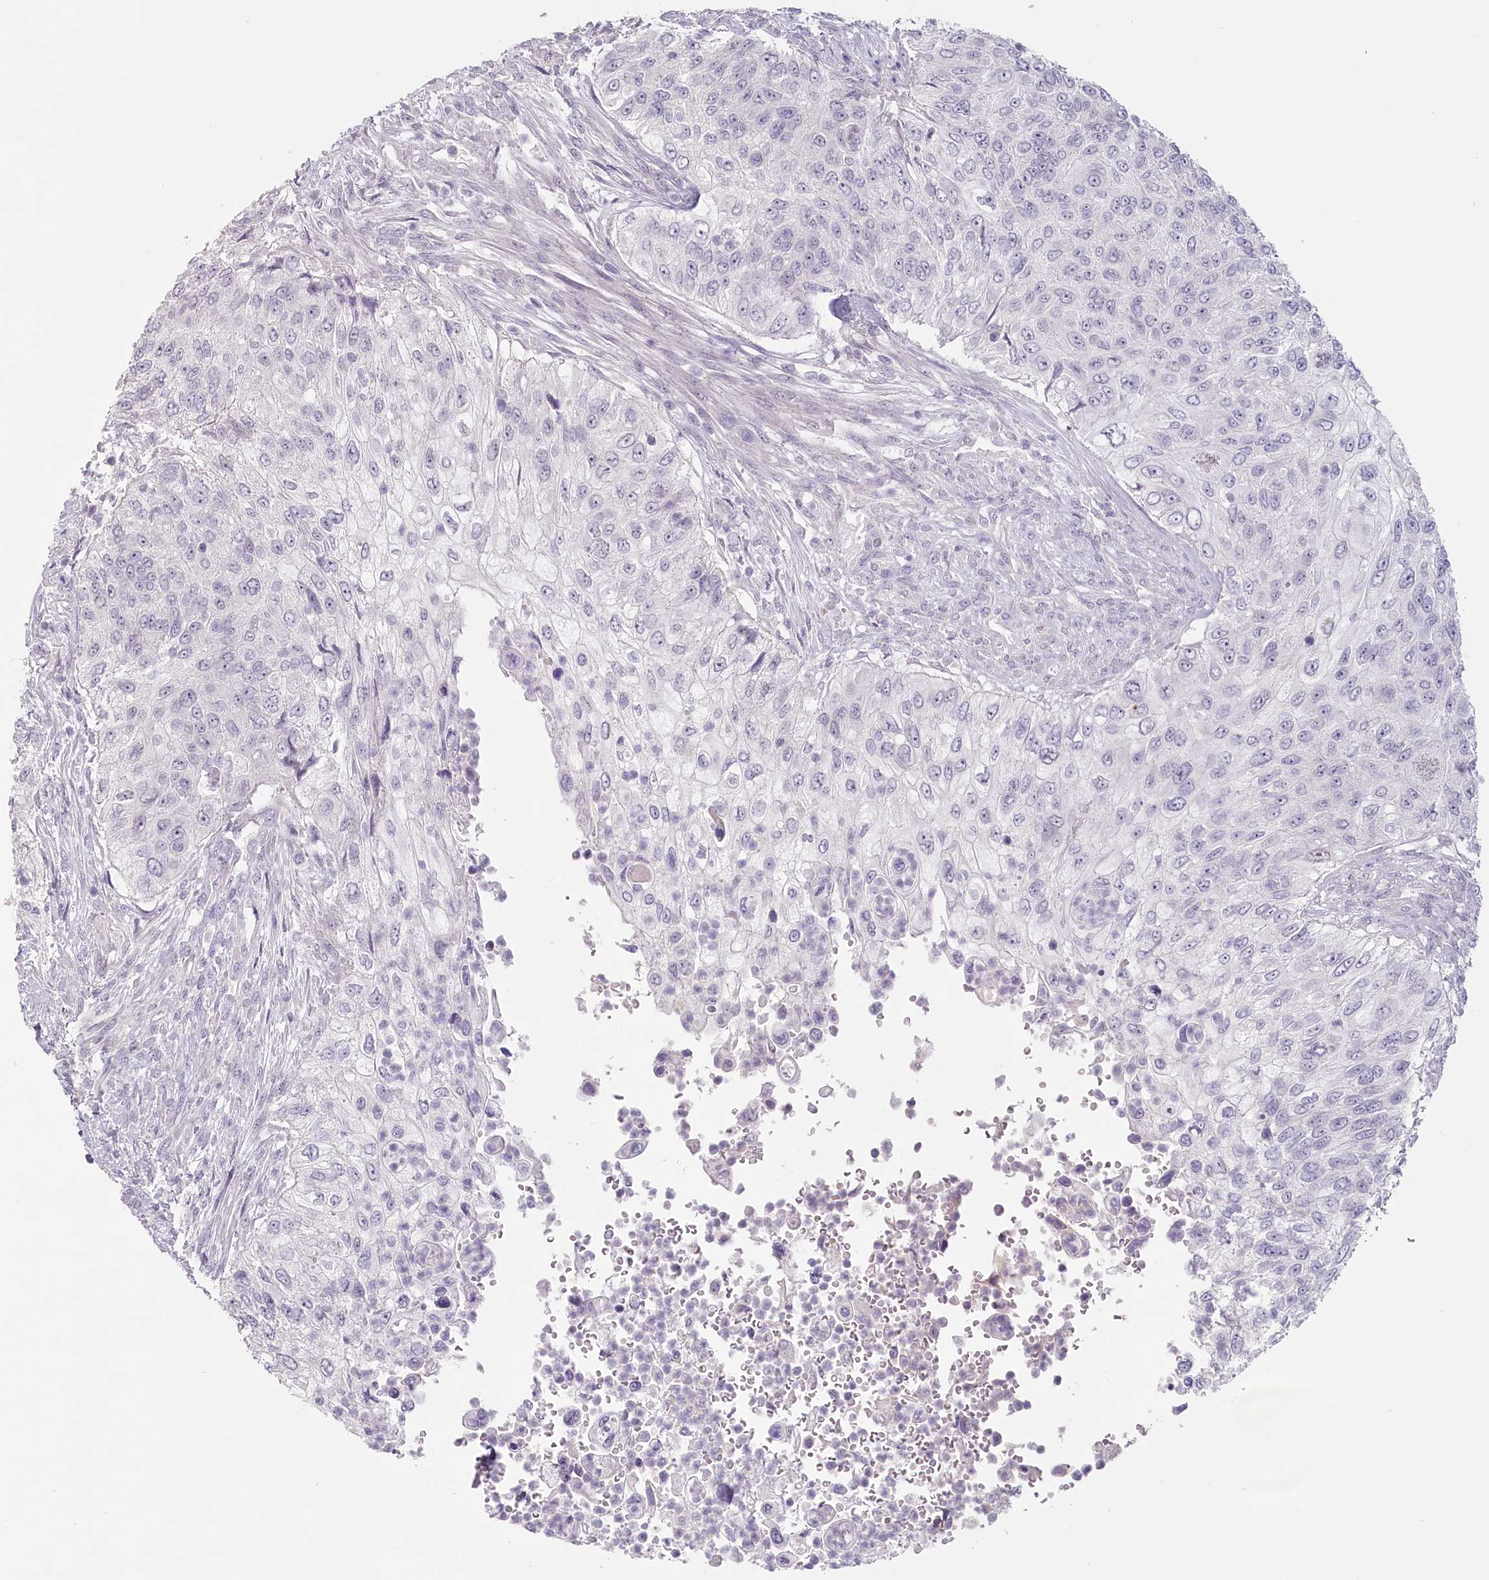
{"staining": {"intensity": "negative", "quantity": "none", "location": "none"}, "tissue": "urothelial cancer", "cell_type": "Tumor cells", "image_type": "cancer", "snomed": [{"axis": "morphology", "description": "Urothelial carcinoma, High grade"}, {"axis": "topography", "description": "Urinary bladder"}], "caption": "Urothelial cancer stained for a protein using immunohistochemistry demonstrates no staining tumor cells.", "gene": "USP11", "patient": {"sex": "female", "age": 60}}